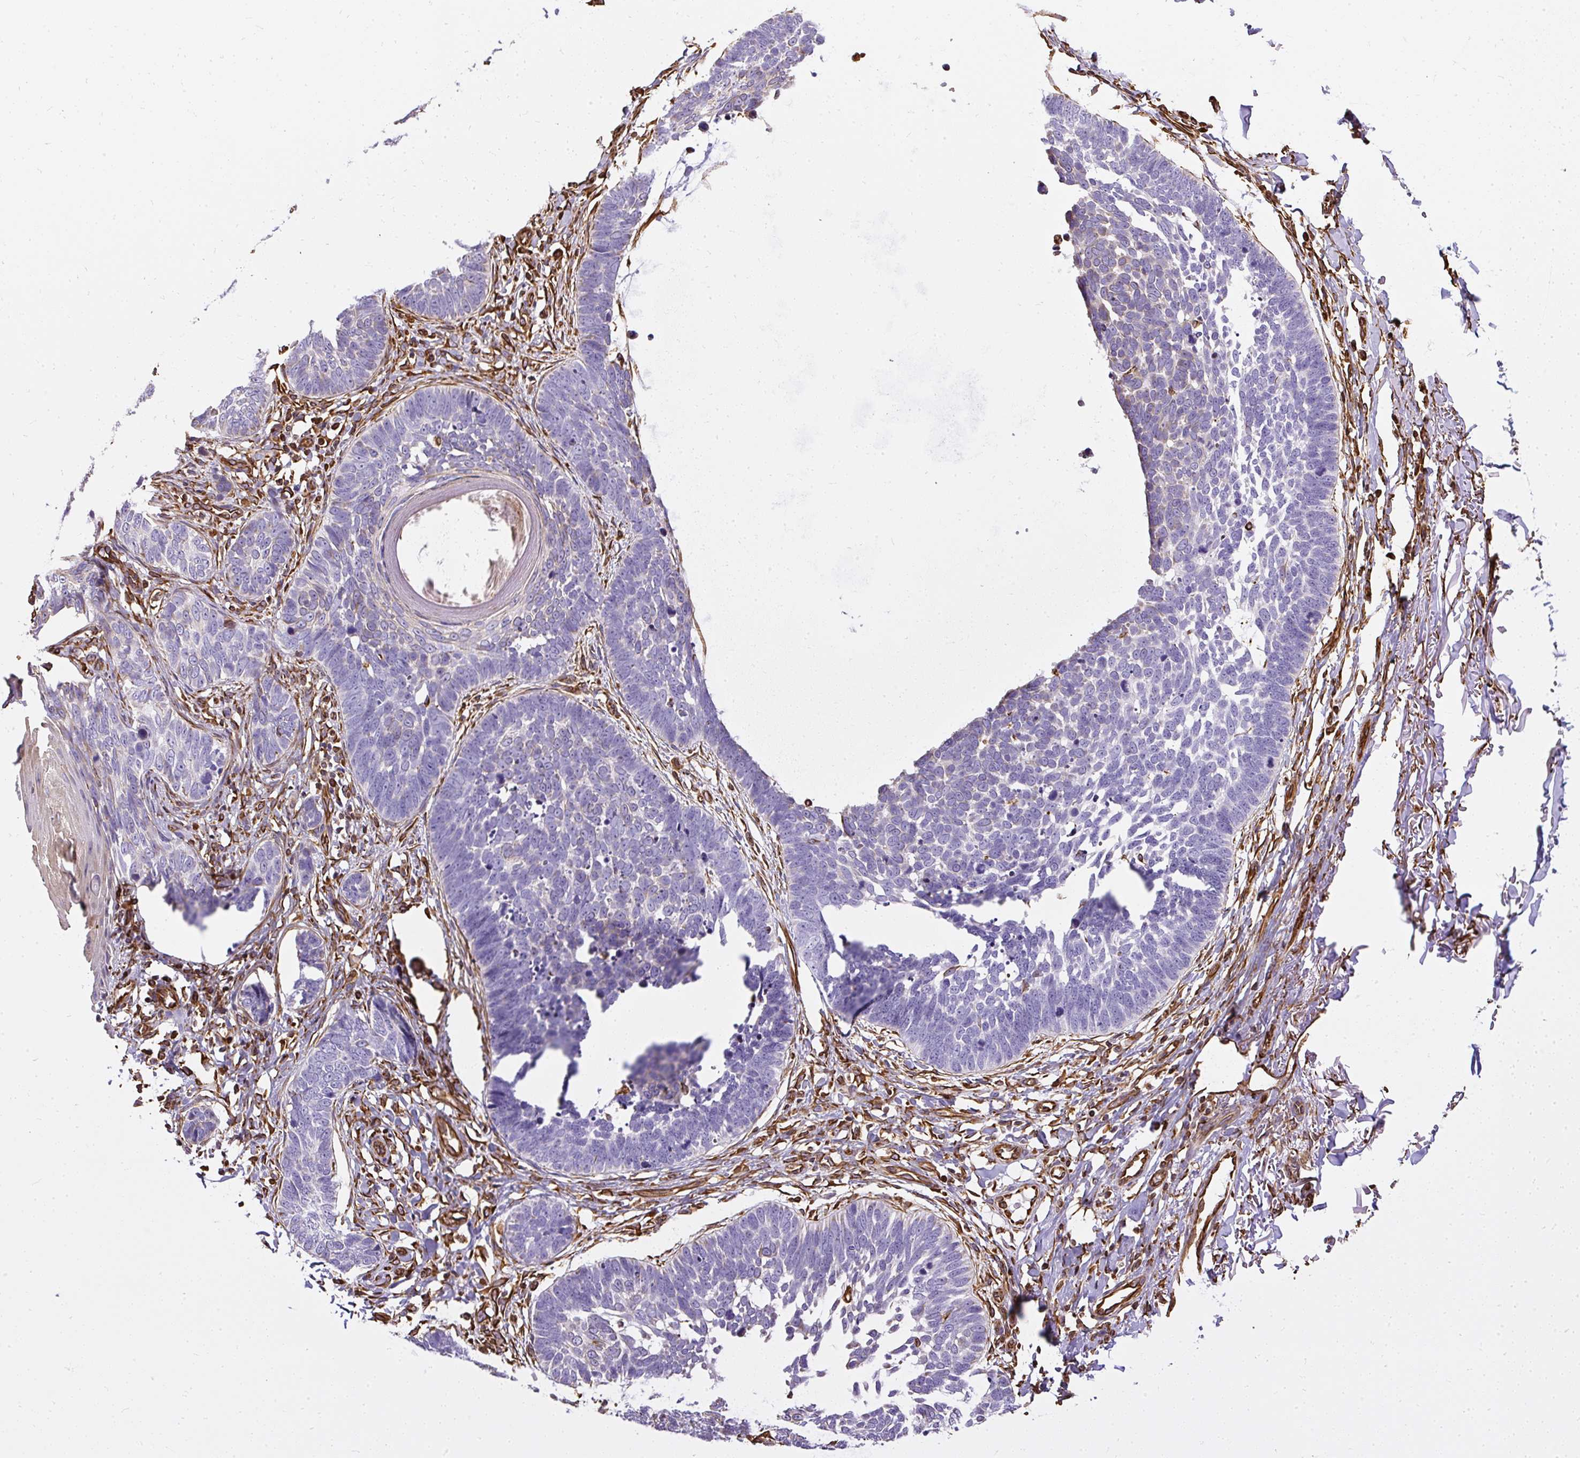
{"staining": {"intensity": "negative", "quantity": "none", "location": "none"}, "tissue": "skin cancer", "cell_type": "Tumor cells", "image_type": "cancer", "snomed": [{"axis": "morphology", "description": "Normal tissue, NOS"}, {"axis": "morphology", "description": "Basal cell carcinoma"}, {"axis": "topography", "description": "Skin"}], "caption": "Tumor cells show no significant expression in skin cancer.", "gene": "PLS1", "patient": {"sex": "male", "age": 77}}